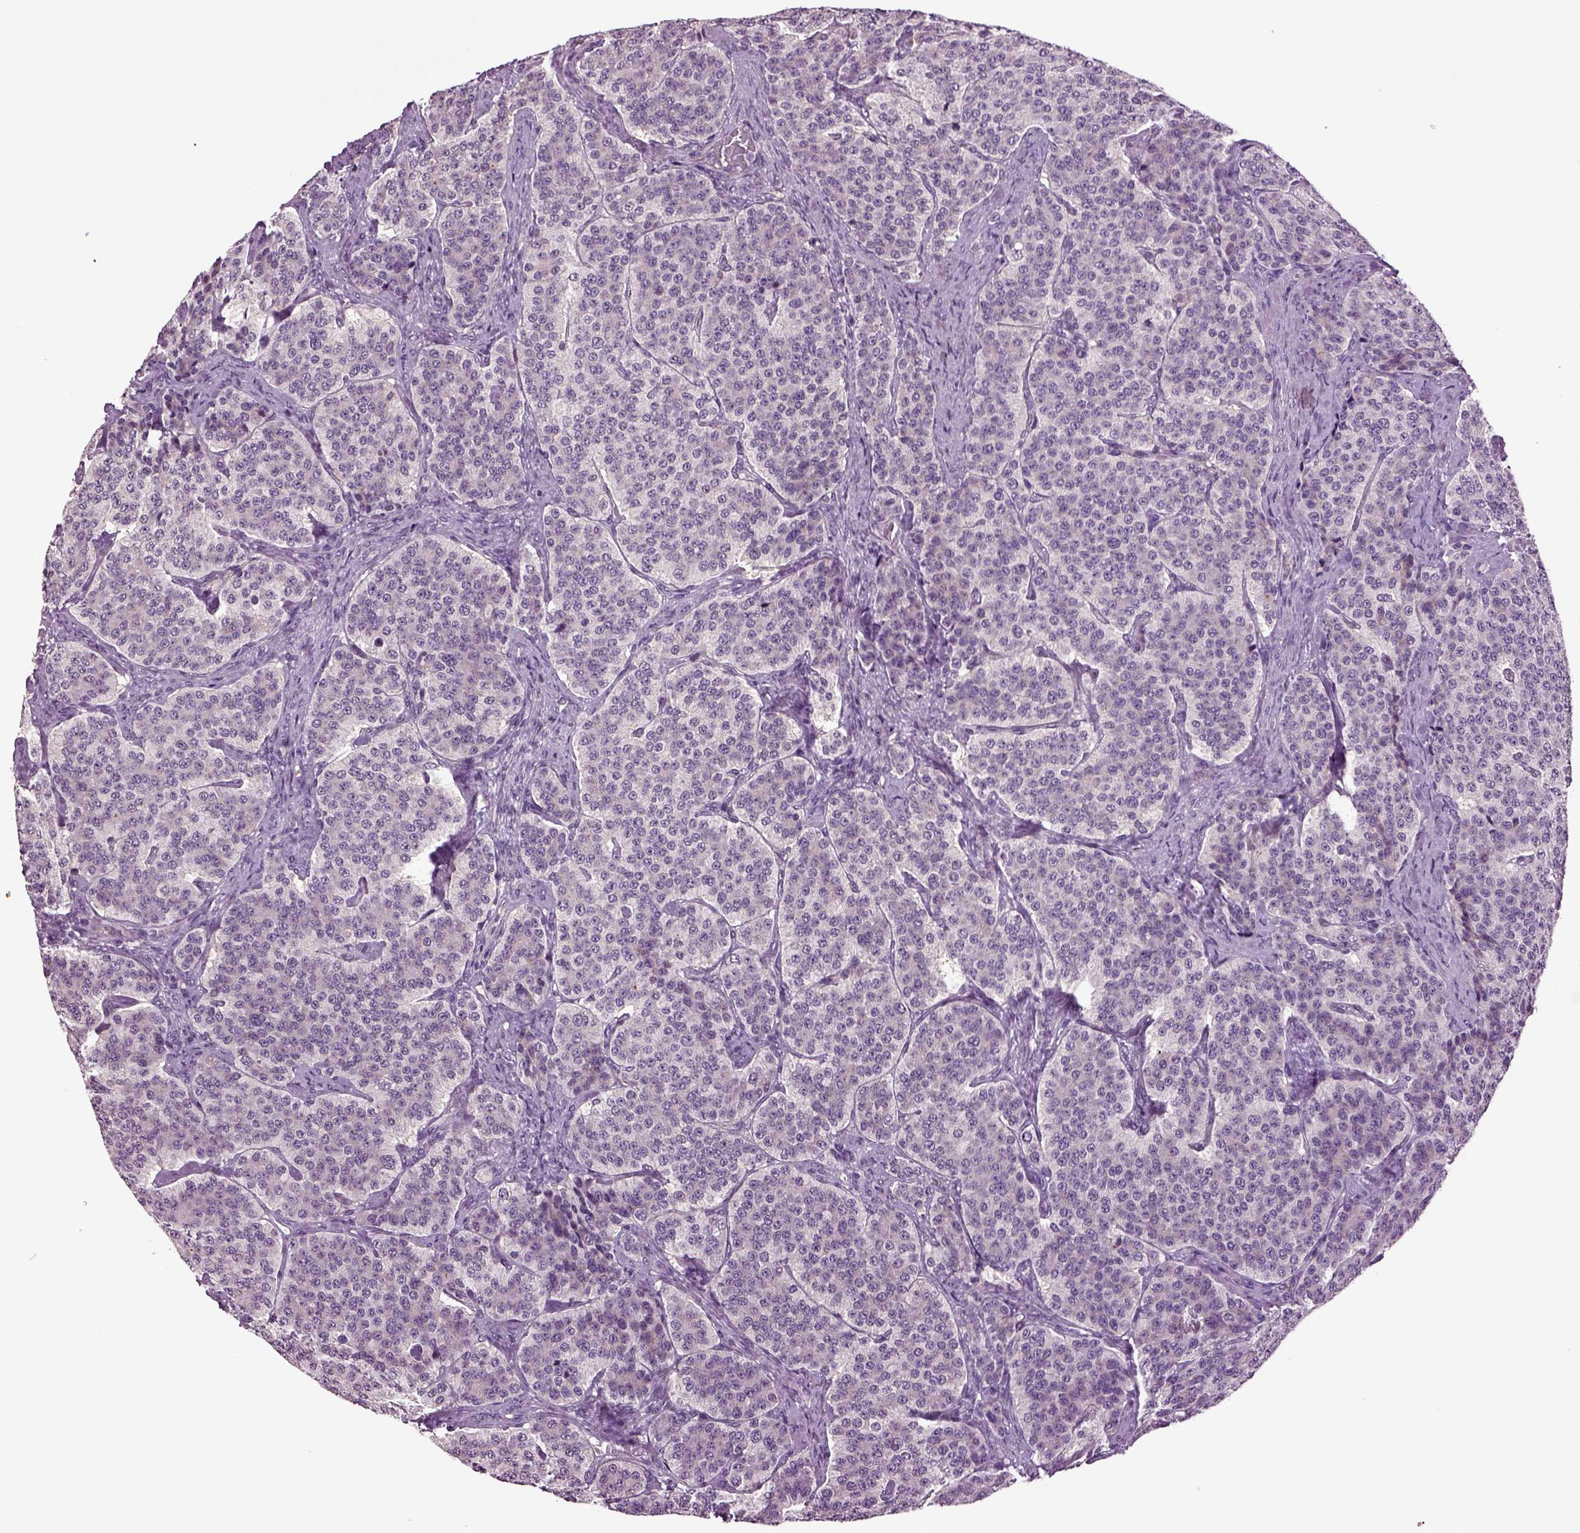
{"staining": {"intensity": "negative", "quantity": "none", "location": "none"}, "tissue": "carcinoid", "cell_type": "Tumor cells", "image_type": "cancer", "snomed": [{"axis": "morphology", "description": "Carcinoid, malignant, NOS"}, {"axis": "topography", "description": "Small intestine"}], "caption": "Protein analysis of carcinoid (malignant) reveals no significant staining in tumor cells.", "gene": "PLCH2", "patient": {"sex": "female", "age": 58}}